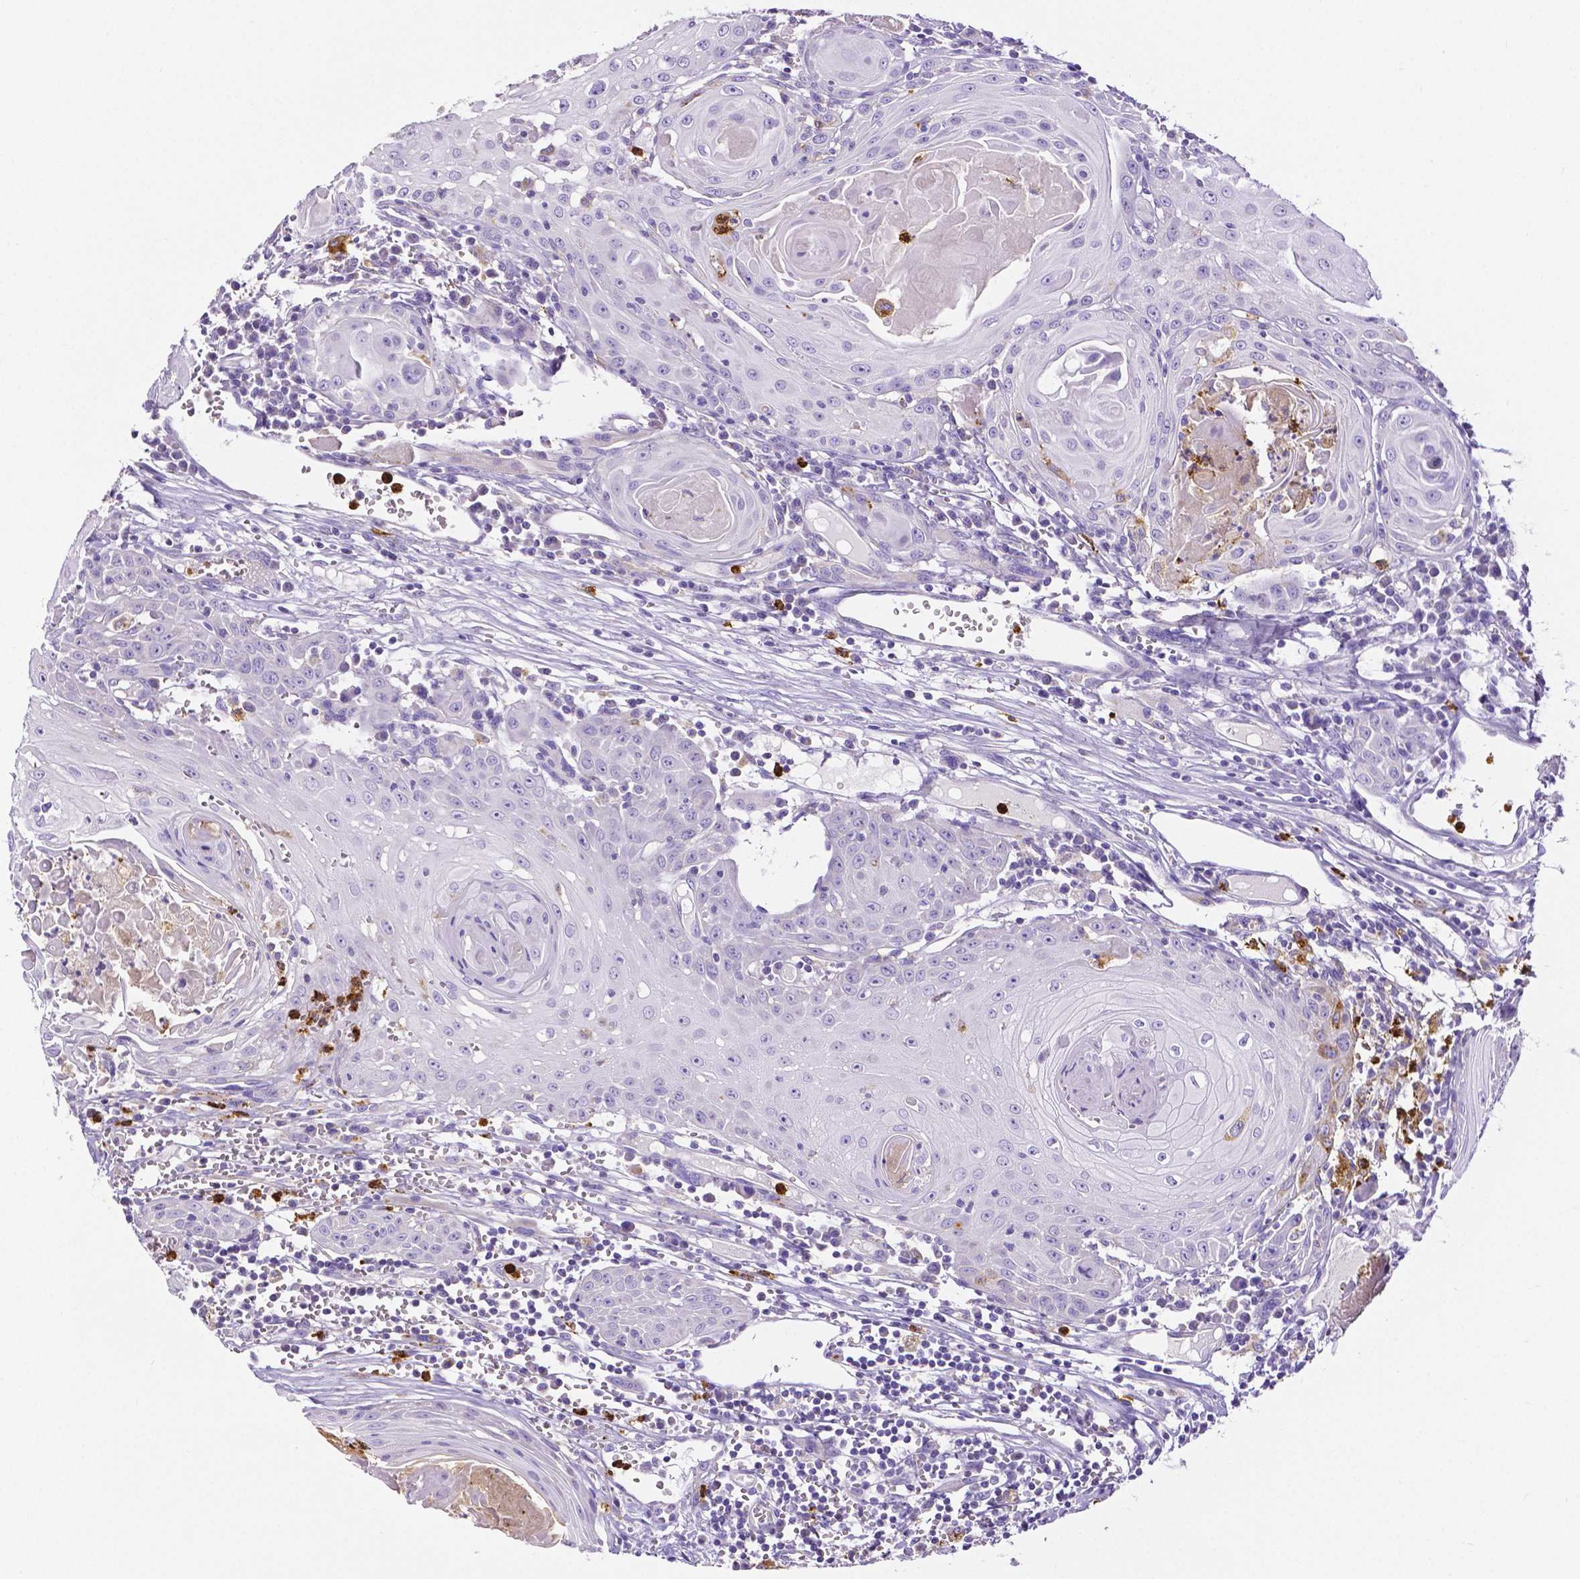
{"staining": {"intensity": "negative", "quantity": "none", "location": "none"}, "tissue": "head and neck cancer", "cell_type": "Tumor cells", "image_type": "cancer", "snomed": [{"axis": "morphology", "description": "Squamous cell carcinoma, NOS"}, {"axis": "topography", "description": "Head-Neck"}], "caption": "Head and neck cancer was stained to show a protein in brown. There is no significant expression in tumor cells.", "gene": "MMP9", "patient": {"sex": "female", "age": 80}}